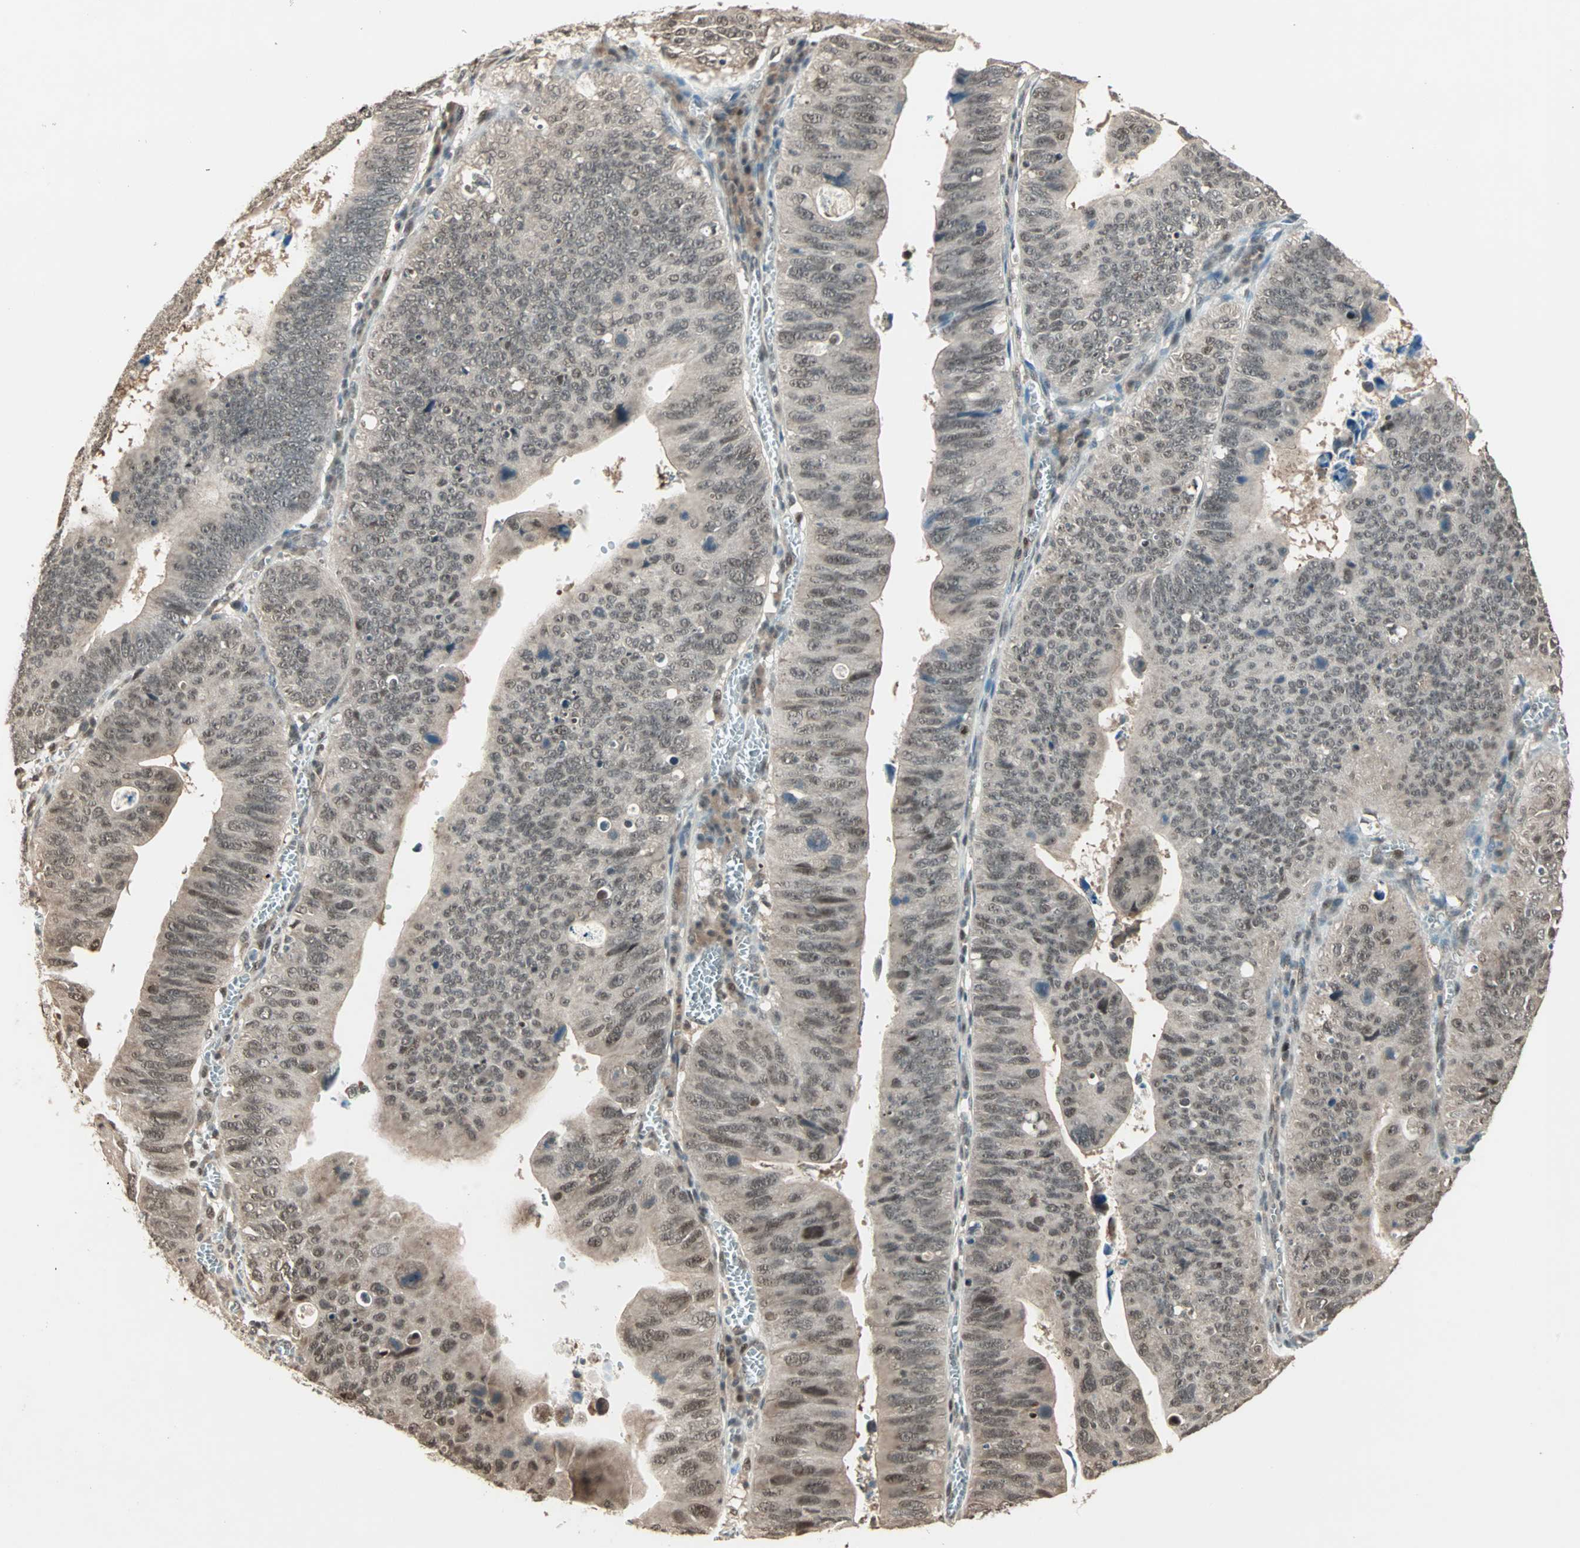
{"staining": {"intensity": "weak", "quantity": ">75%", "location": "nuclear"}, "tissue": "stomach cancer", "cell_type": "Tumor cells", "image_type": "cancer", "snomed": [{"axis": "morphology", "description": "Adenocarcinoma, NOS"}, {"axis": "topography", "description": "Stomach"}], "caption": "The histopathology image exhibits immunohistochemical staining of adenocarcinoma (stomach). There is weak nuclear expression is identified in about >75% of tumor cells. (brown staining indicates protein expression, while blue staining denotes nuclei).", "gene": "ZNF701", "patient": {"sex": "male", "age": 59}}